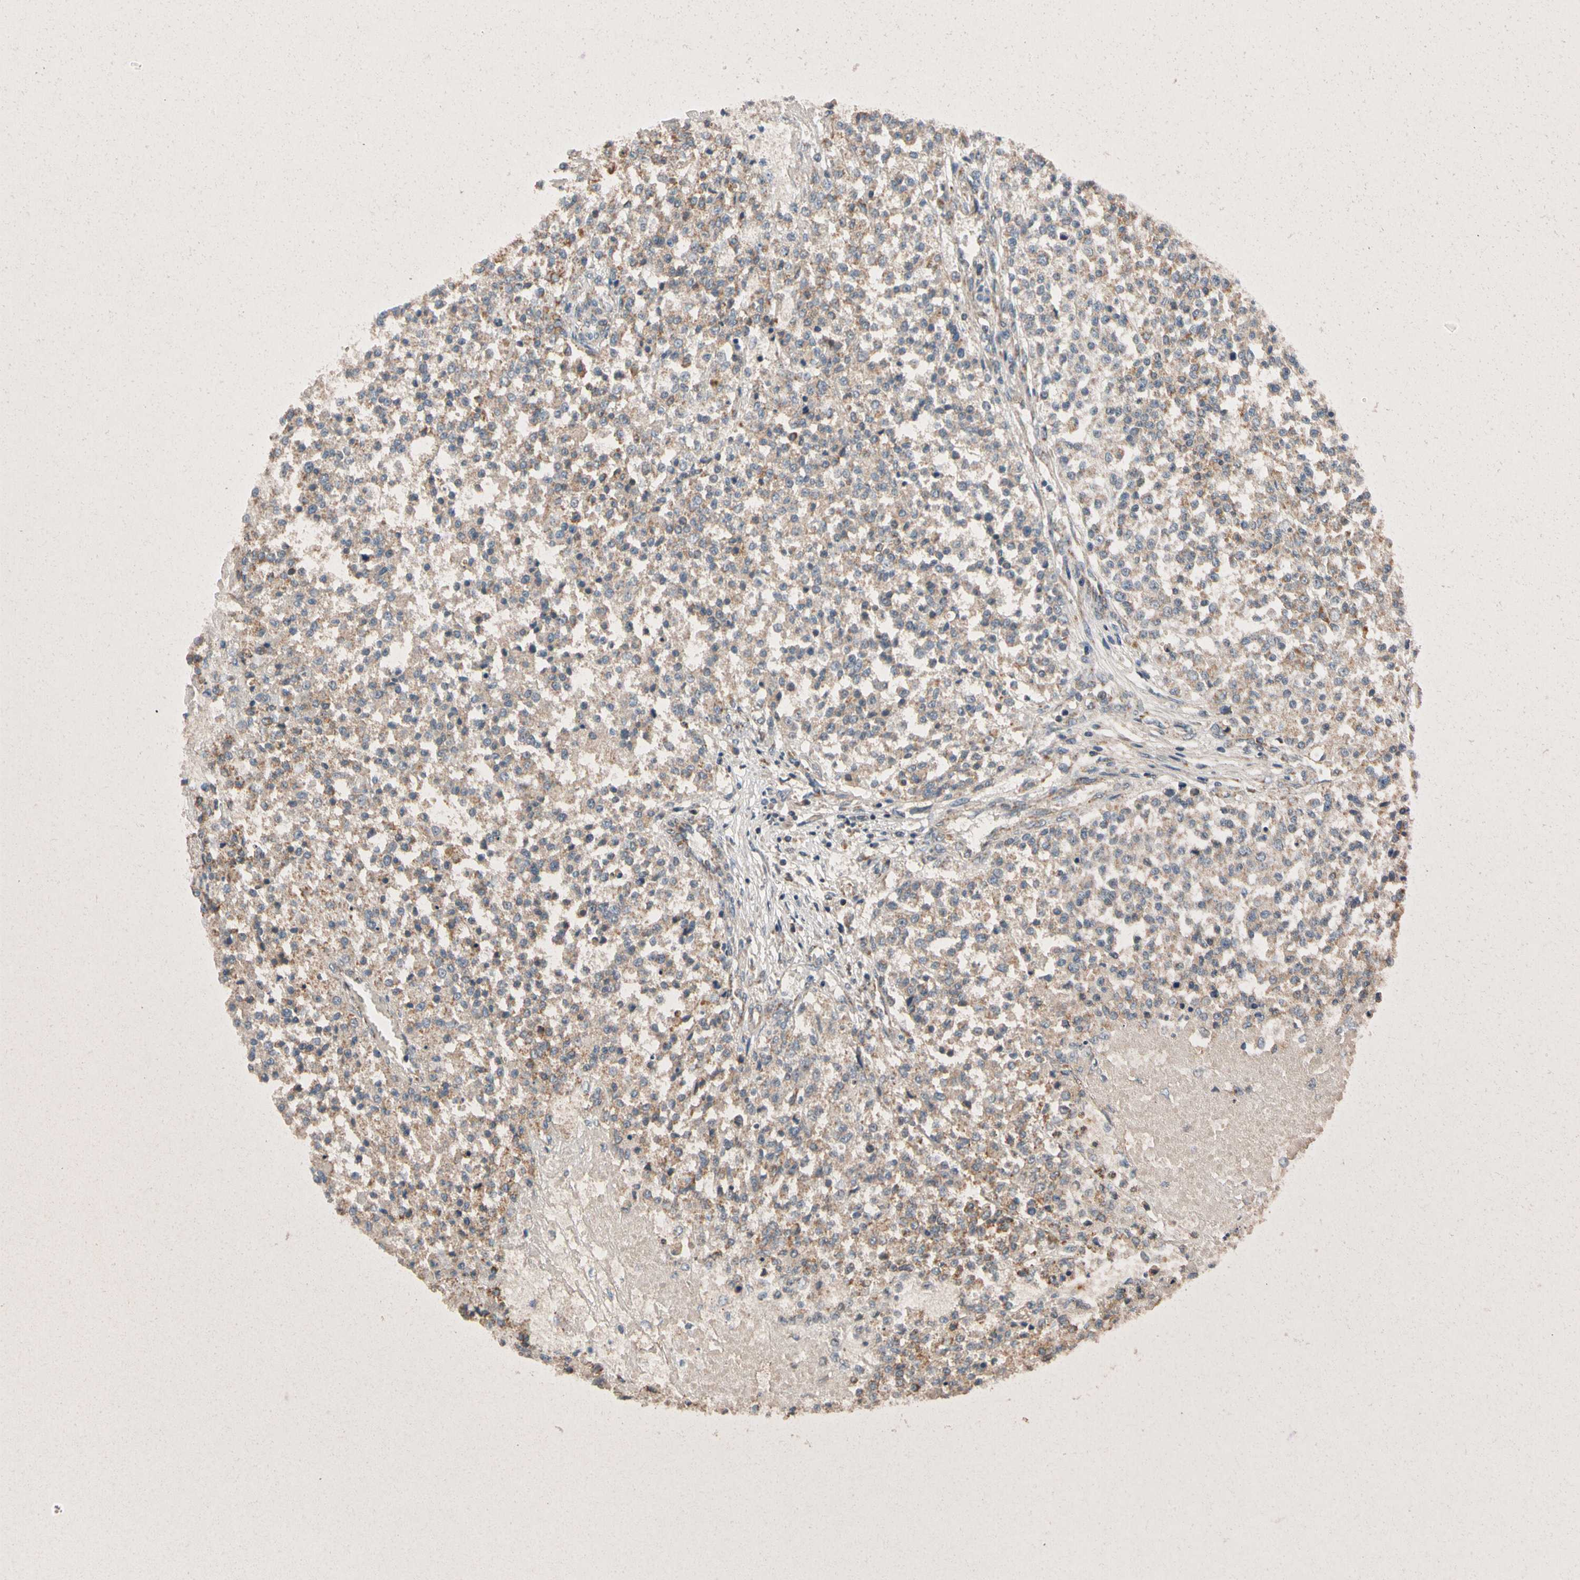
{"staining": {"intensity": "weak", "quantity": ">75%", "location": "cytoplasmic/membranous"}, "tissue": "testis cancer", "cell_type": "Tumor cells", "image_type": "cancer", "snomed": [{"axis": "morphology", "description": "Seminoma, NOS"}, {"axis": "topography", "description": "Testis"}], "caption": "A brown stain labels weak cytoplasmic/membranous positivity of a protein in human seminoma (testis) tumor cells.", "gene": "KHDC4", "patient": {"sex": "male", "age": 59}}